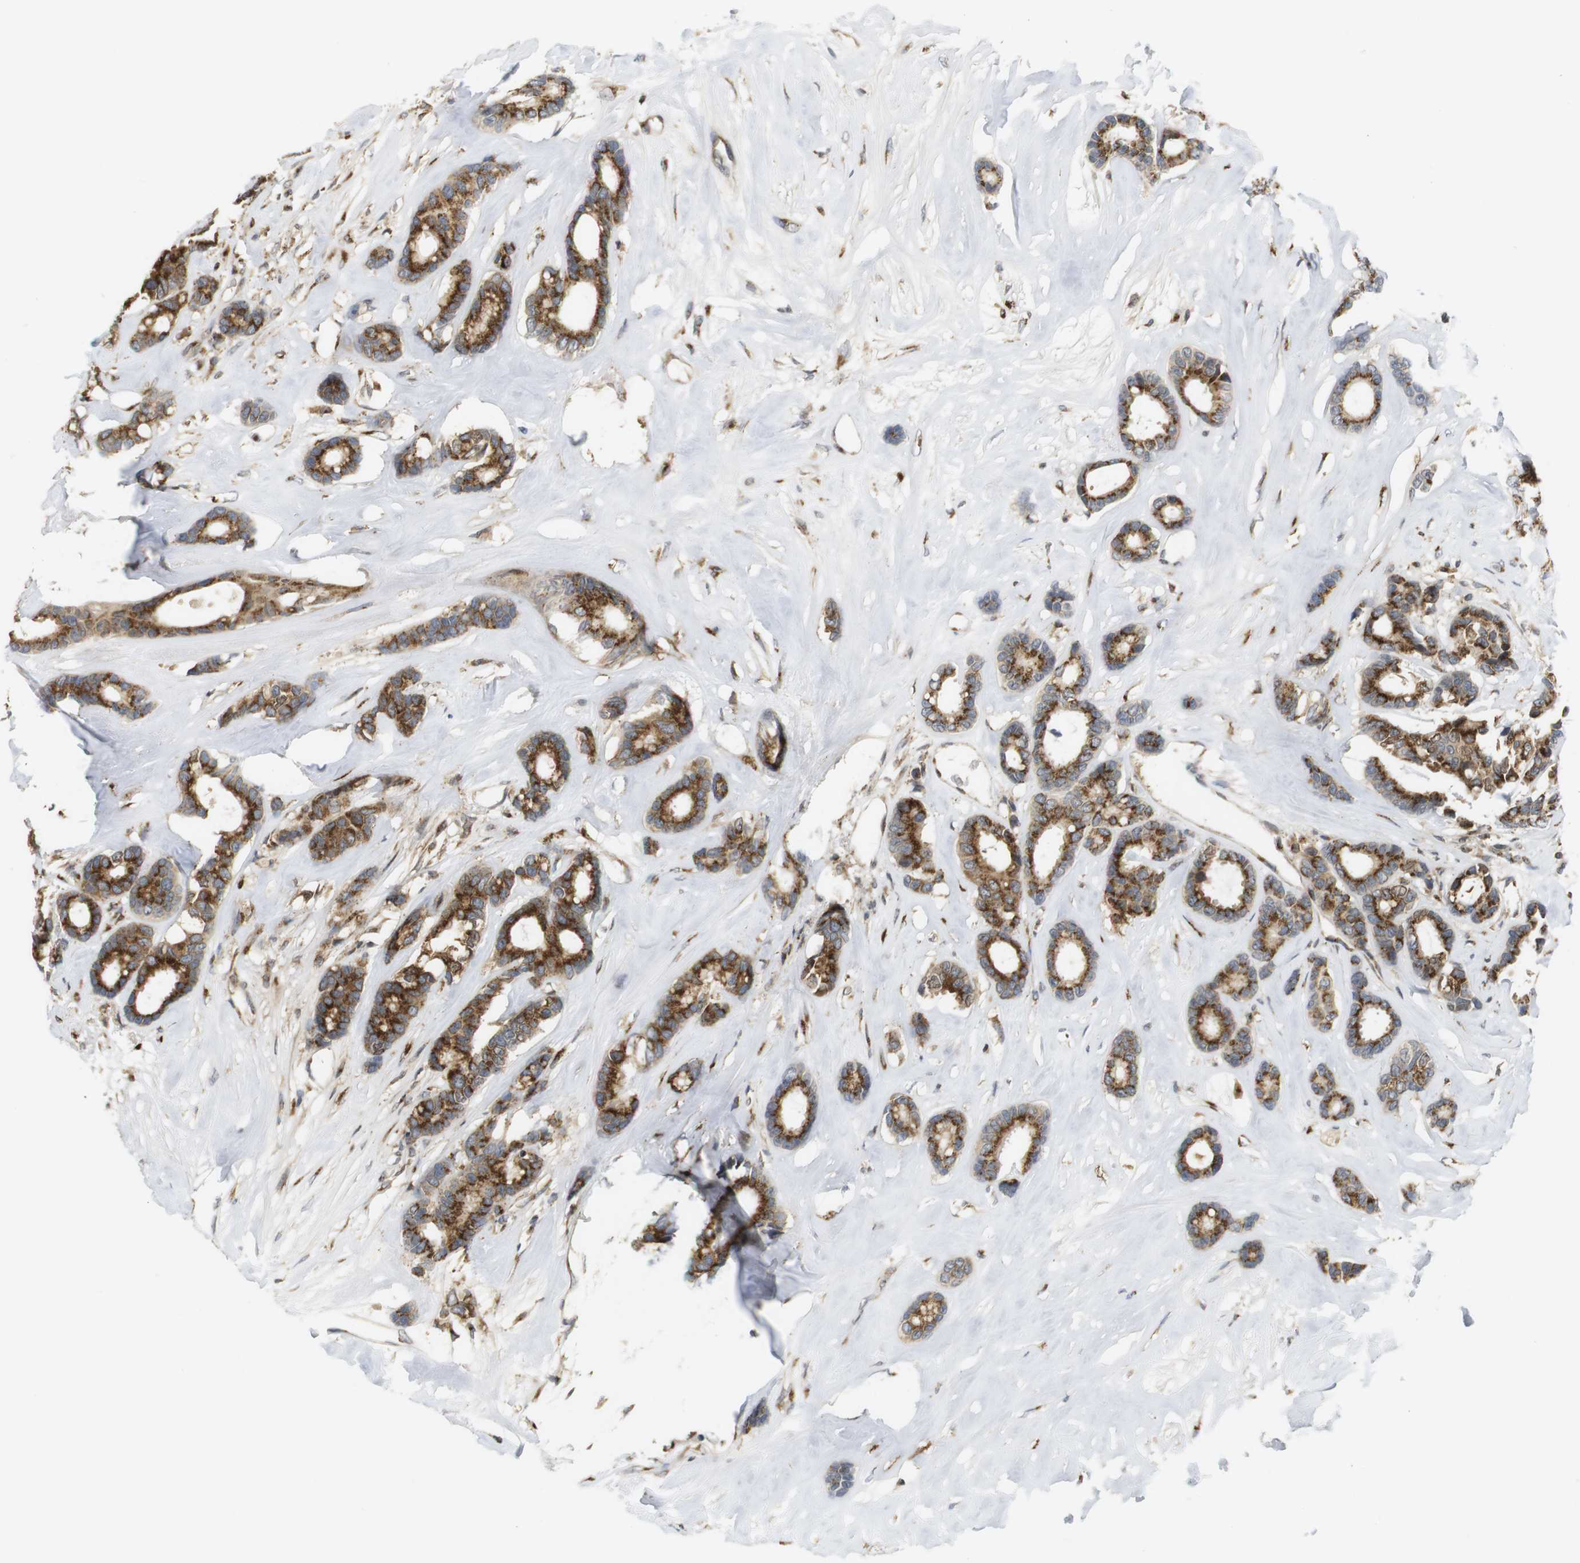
{"staining": {"intensity": "strong", "quantity": ">75%", "location": "cytoplasmic/membranous"}, "tissue": "breast cancer", "cell_type": "Tumor cells", "image_type": "cancer", "snomed": [{"axis": "morphology", "description": "Duct carcinoma"}, {"axis": "topography", "description": "Breast"}], "caption": "This is a micrograph of immunohistochemistry staining of breast cancer, which shows strong staining in the cytoplasmic/membranous of tumor cells.", "gene": "ZFPL1", "patient": {"sex": "female", "age": 87}}